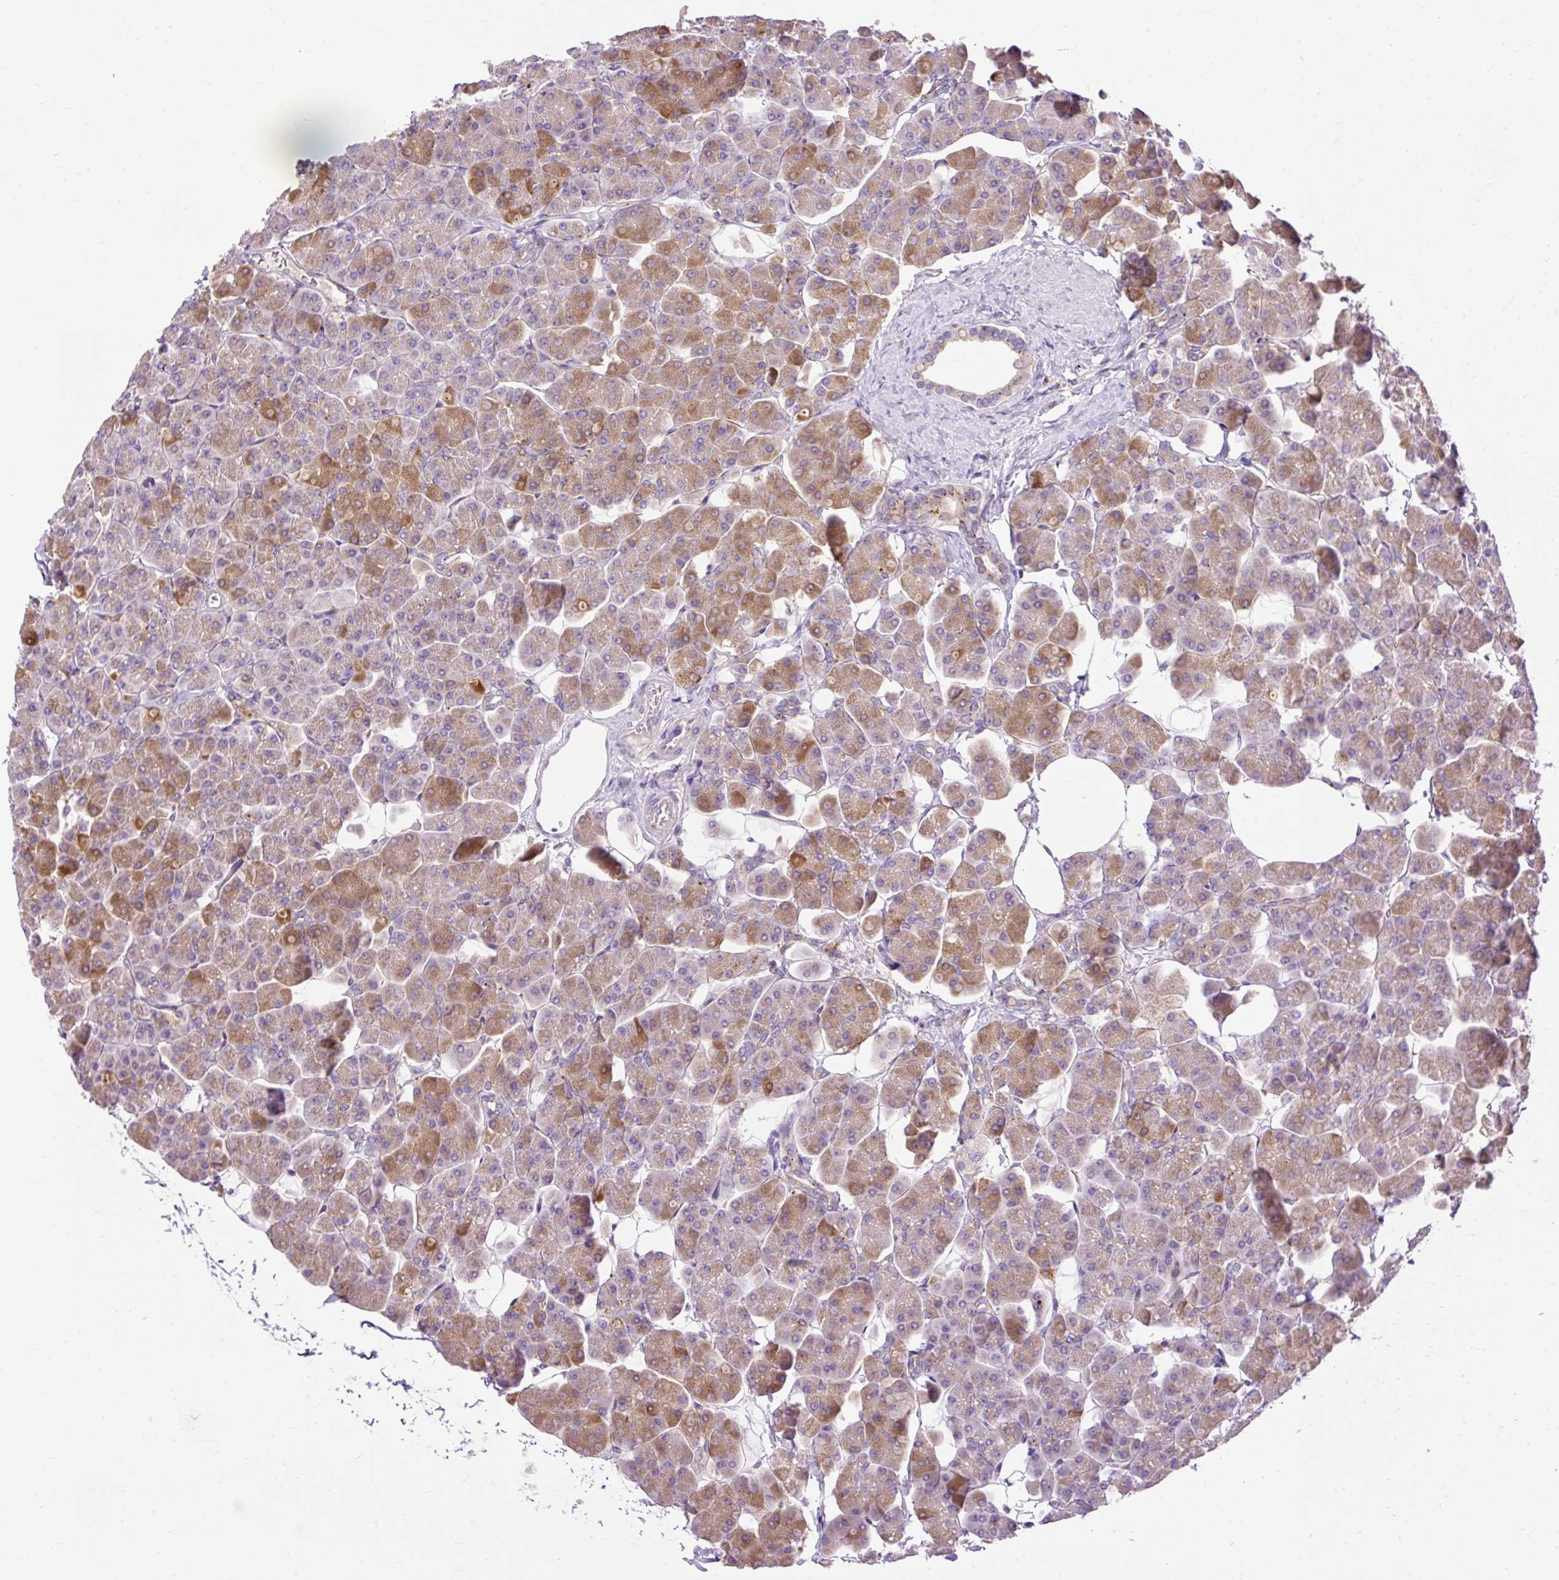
{"staining": {"intensity": "moderate", "quantity": "25%-75%", "location": "cytoplasmic/membranous"}, "tissue": "pancreas", "cell_type": "Exocrine glandular cells", "image_type": "normal", "snomed": [{"axis": "morphology", "description": "Normal tissue, NOS"}, {"axis": "topography", "description": "Pancreas"}, {"axis": "topography", "description": "Peripheral nerve tissue"}], "caption": "IHC histopathology image of benign pancreas: human pancreas stained using immunohistochemistry exhibits medium levels of moderate protein expression localized specifically in the cytoplasmic/membranous of exocrine glandular cells, appearing as a cytoplasmic/membranous brown color.", "gene": "HEXB", "patient": {"sex": "male", "age": 54}}